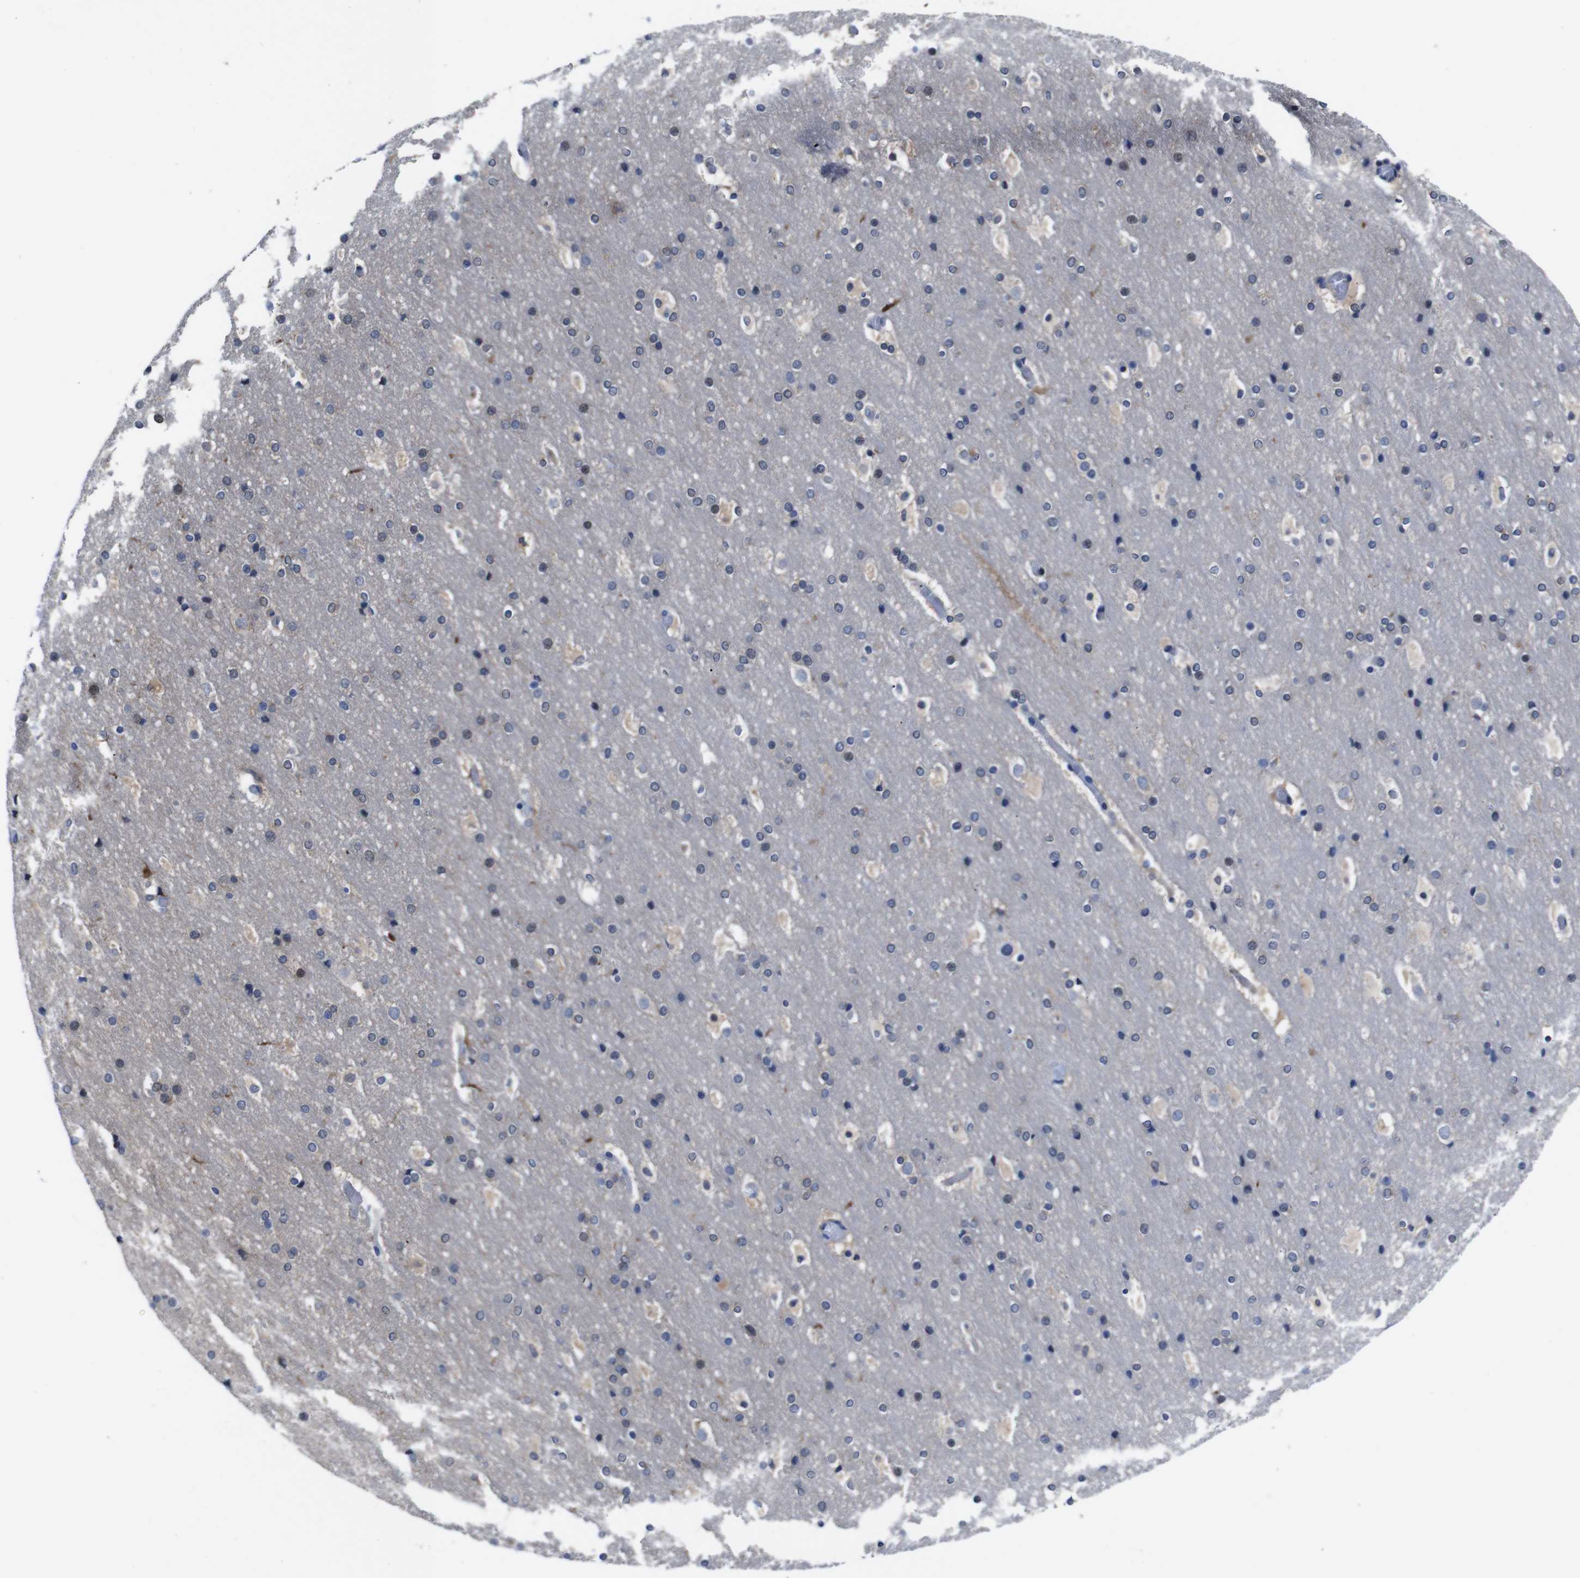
{"staining": {"intensity": "negative", "quantity": "none", "location": "none"}, "tissue": "cerebral cortex", "cell_type": "Endothelial cells", "image_type": "normal", "snomed": [{"axis": "morphology", "description": "Normal tissue, NOS"}, {"axis": "topography", "description": "Cerebral cortex"}], "caption": "Immunohistochemistry (IHC) micrograph of benign cerebral cortex: cerebral cortex stained with DAB exhibits no significant protein staining in endothelial cells. (Brightfield microscopy of DAB IHC at high magnification).", "gene": "SEMA4B", "patient": {"sex": "male", "age": 57}}